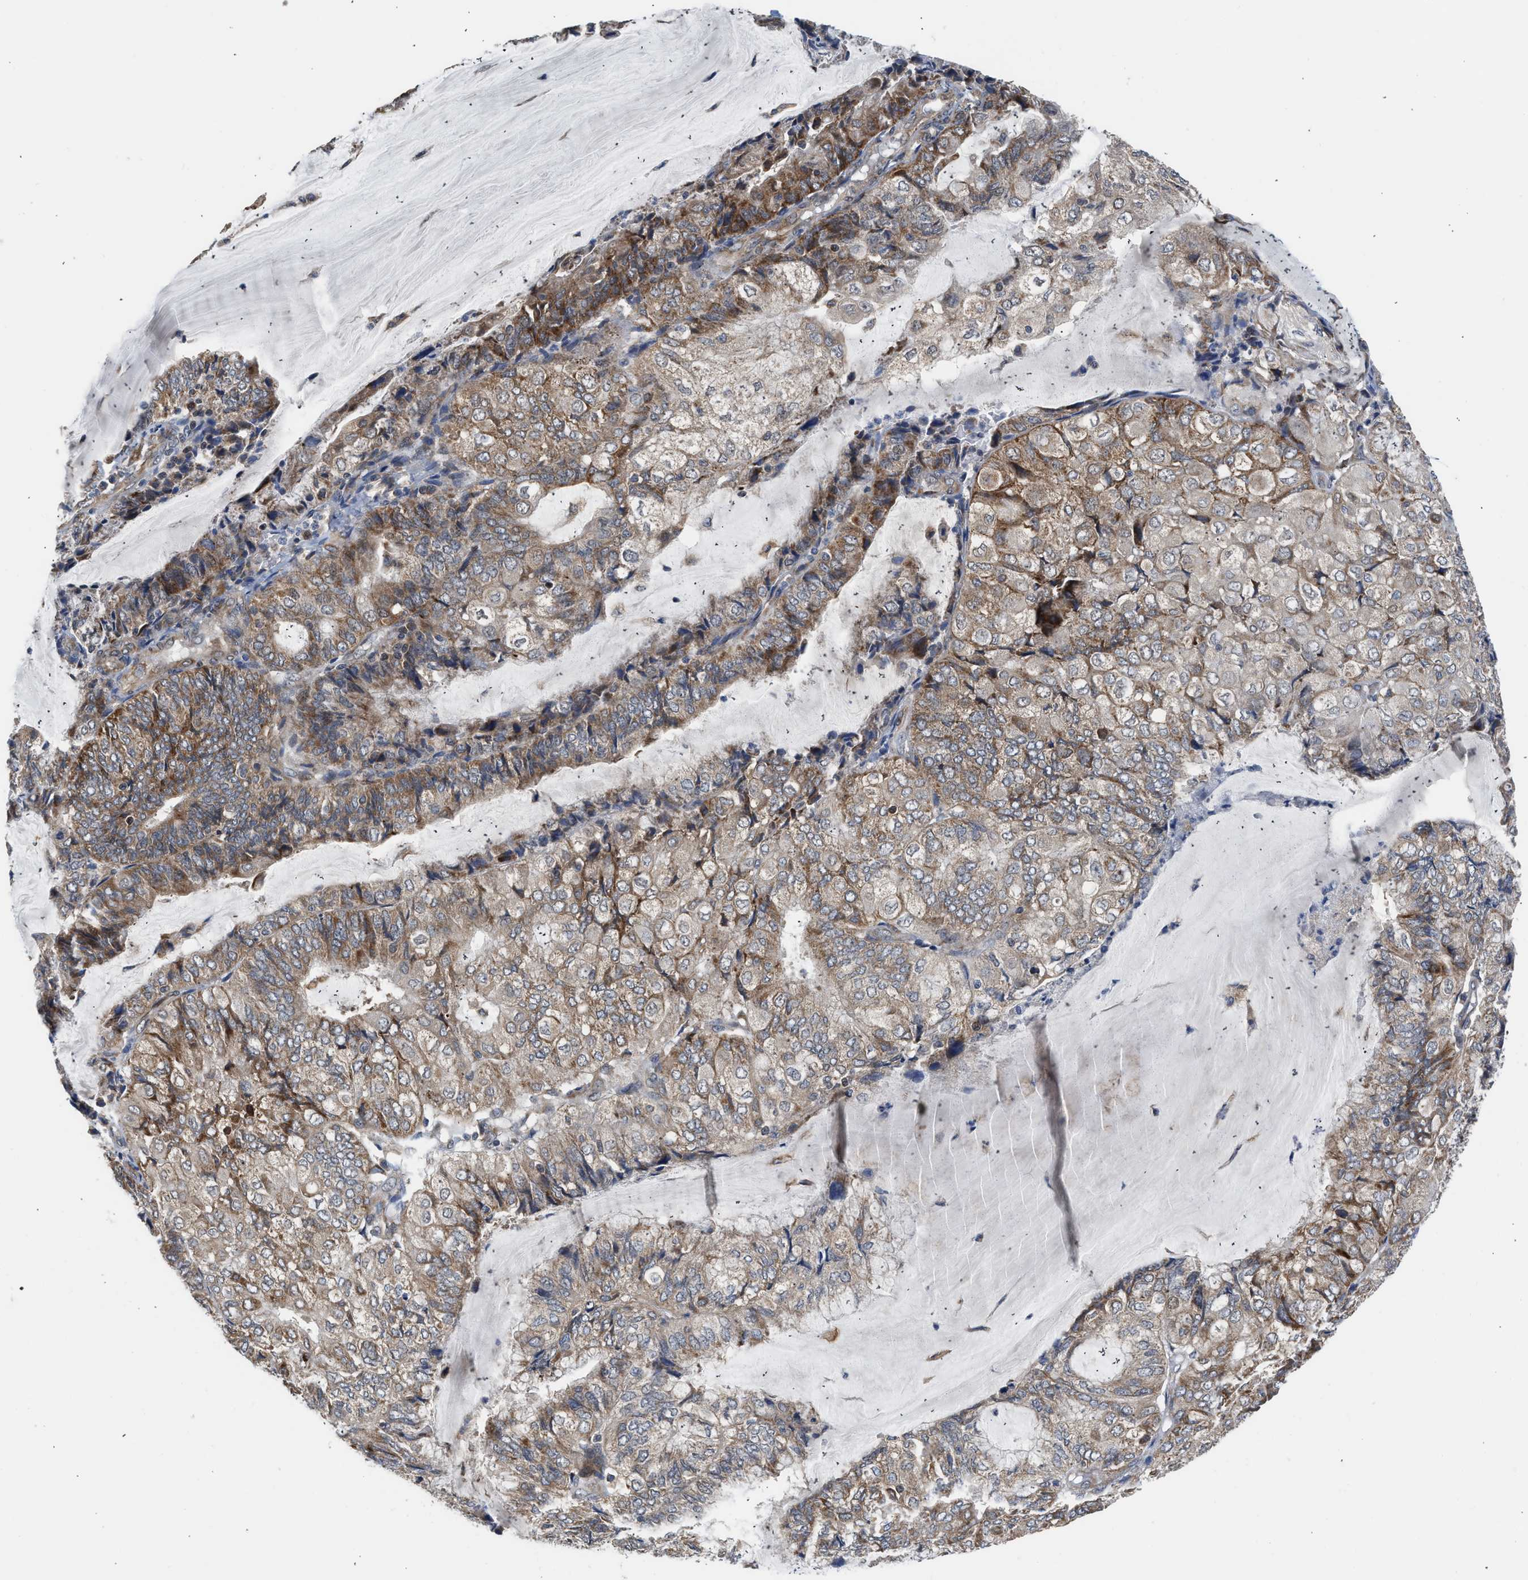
{"staining": {"intensity": "moderate", "quantity": ">75%", "location": "cytoplasmic/membranous"}, "tissue": "endometrial cancer", "cell_type": "Tumor cells", "image_type": "cancer", "snomed": [{"axis": "morphology", "description": "Adenocarcinoma, NOS"}, {"axis": "topography", "description": "Endometrium"}], "caption": "DAB (3,3'-diaminobenzidine) immunohistochemical staining of adenocarcinoma (endometrial) displays moderate cytoplasmic/membranous protein expression in about >75% of tumor cells.", "gene": "POLG2", "patient": {"sex": "female", "age": 81}}